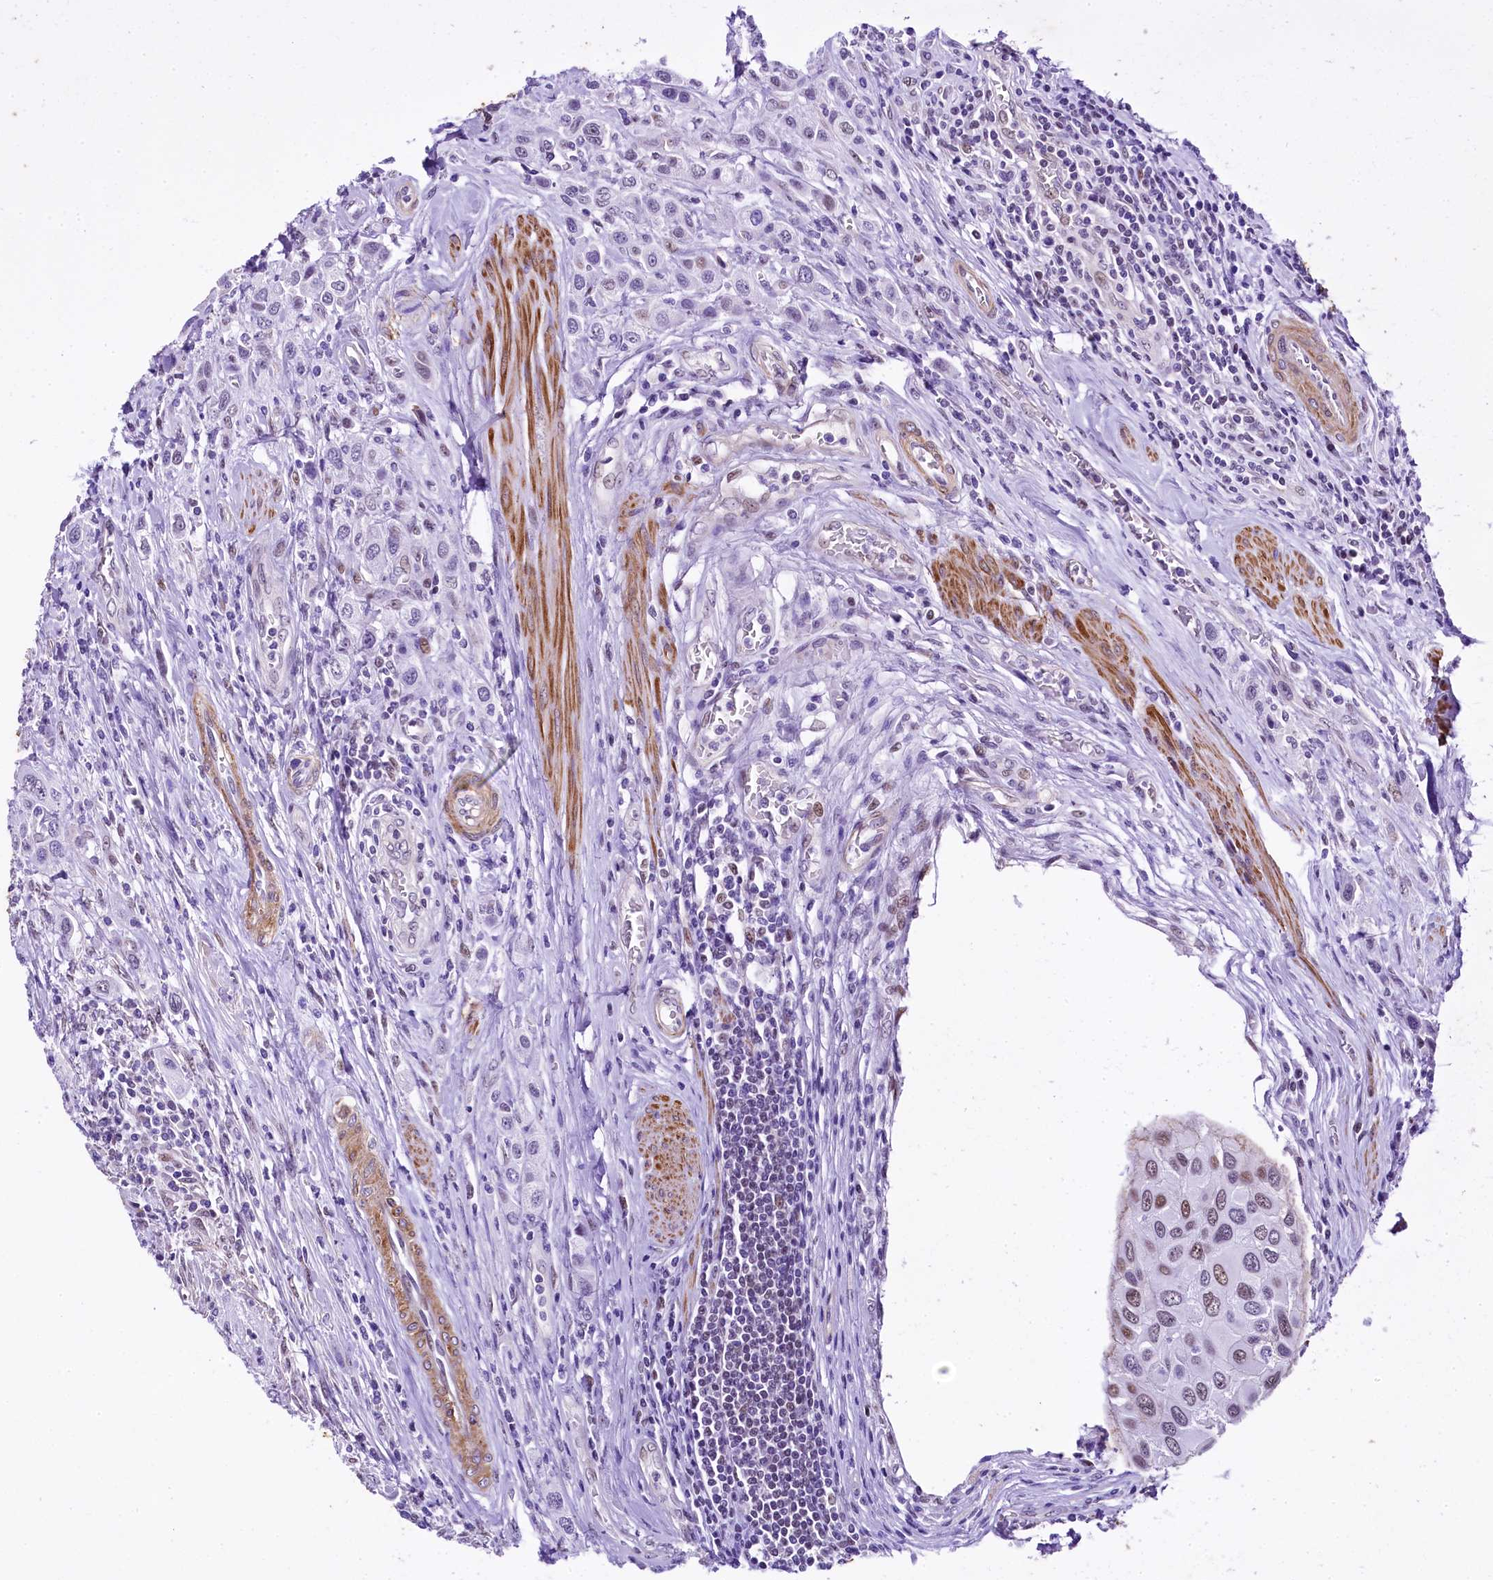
{"staining": {"intensity": "weak", "quantity": "<25%", "location": "nuclear"}, "tissue": "urothelial cancer", "cell_type": "Tumor cells", "image_type": "cancer", "snomed": [{"axis": "morphology", "description": "Urothelial carcinoma, High grade"}, {"axis": "topography", "description": "Urinary bladder"}], "caption": "This is an immunohistochemistry micrograph of human urothelial cancer. There is no expression in tumor cells.", "gene": "SAMD10", "patient": {"sex": "male", "age": 50}}